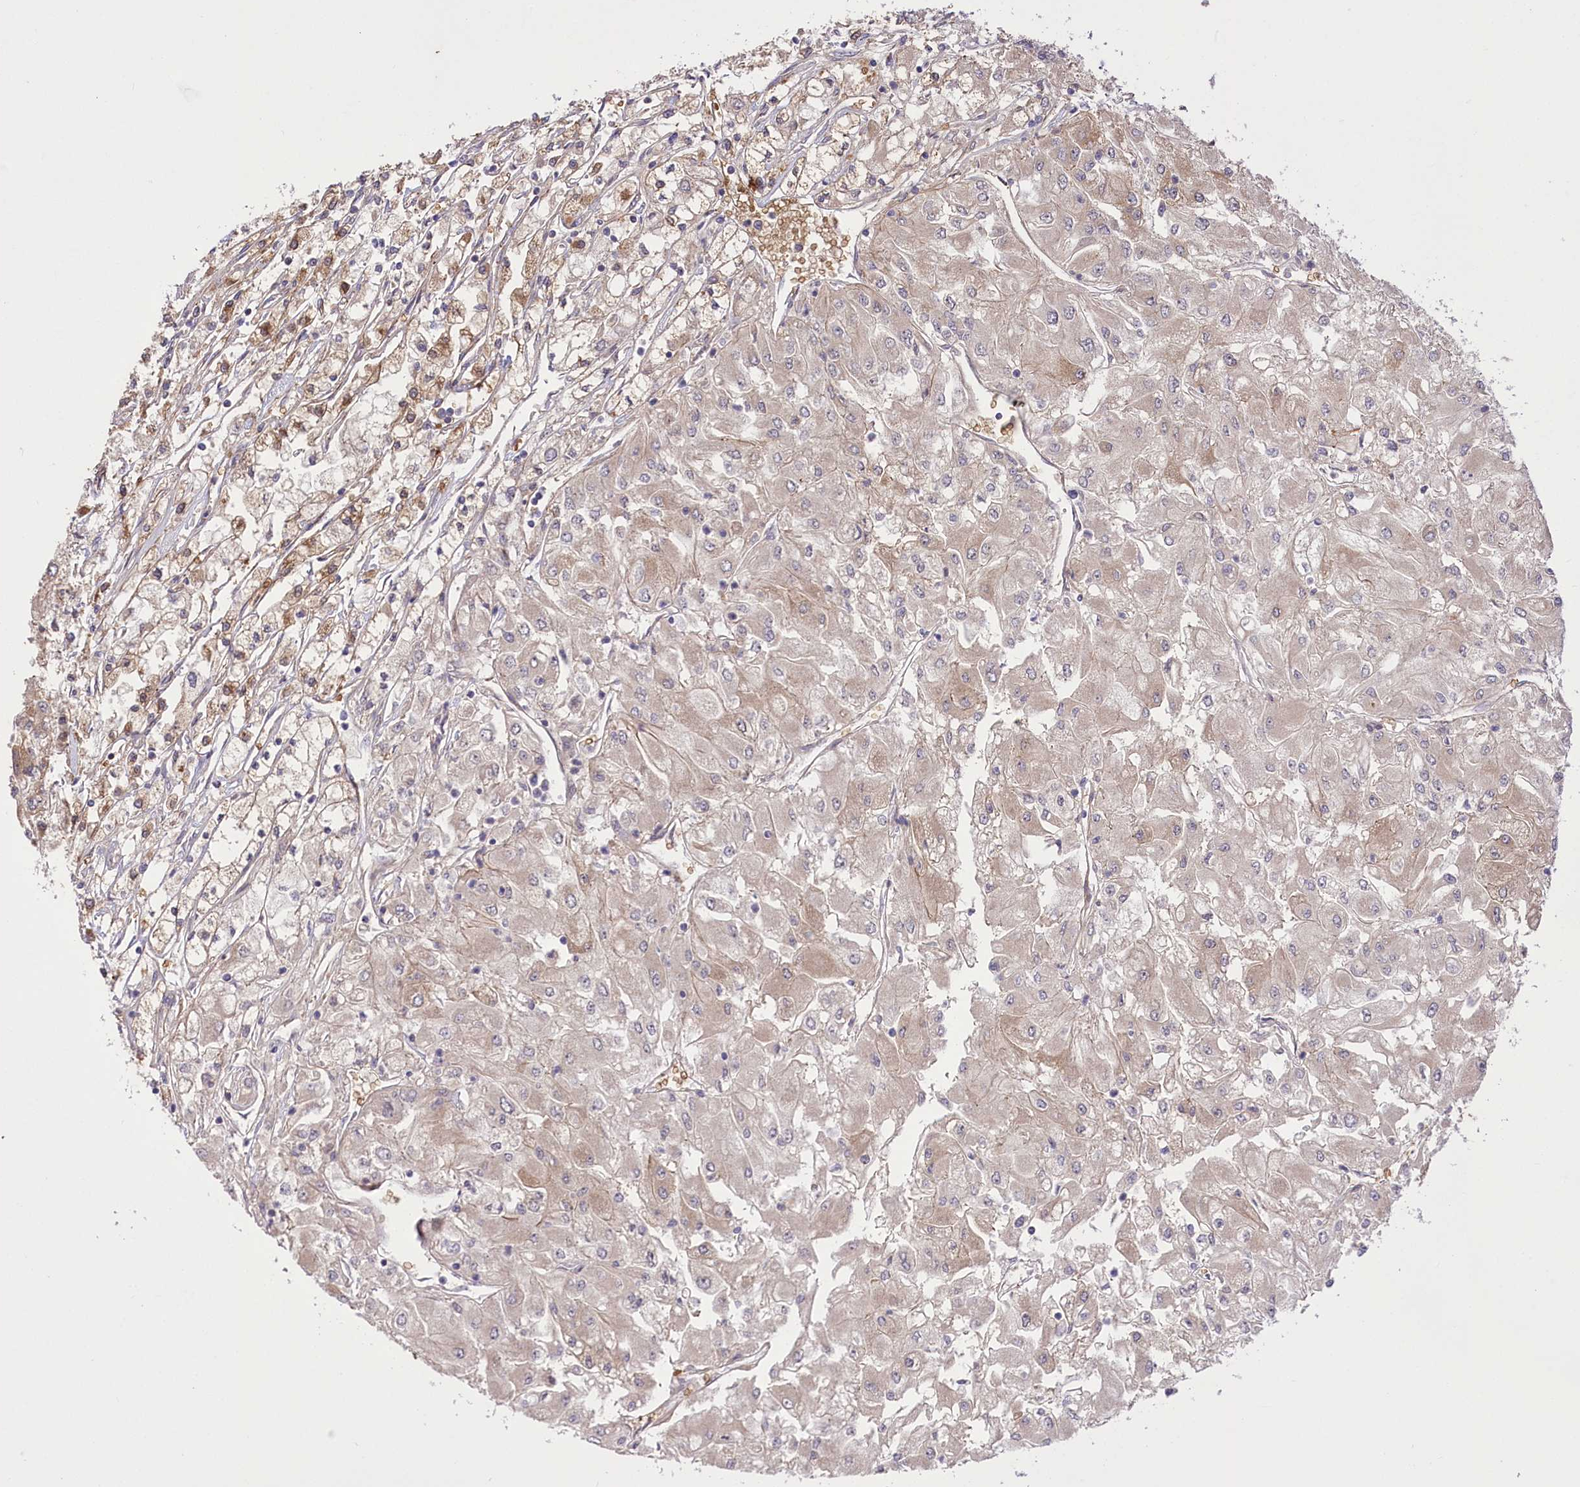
{"staining": {"intensity": "weak", "quantity": "25%-75%", "location": "cytoplasmic/membranous"}, "tissue": "renal cancer", "cell_type": "Tumor cells", "image_type": "cancer", "snomed": [{"axis": "morphology", "description": "Adenocarcinoma, NOS"}, {"axis": "topography", "description": "Kidney"}], "caption": "High-power microscopy captured an immunohistochemistry micrograph of adenocarcinoma (renal), revealing weak cytoplasmic/membranous positivity in approximately 25%-75% of tumor cells. (DAB (3,3'-diaminobenzidine) = brown stain, brightfield microscopy at high magnification).", "gene": "TRUB1", "patient": {"sex": "male", "age": 80}}